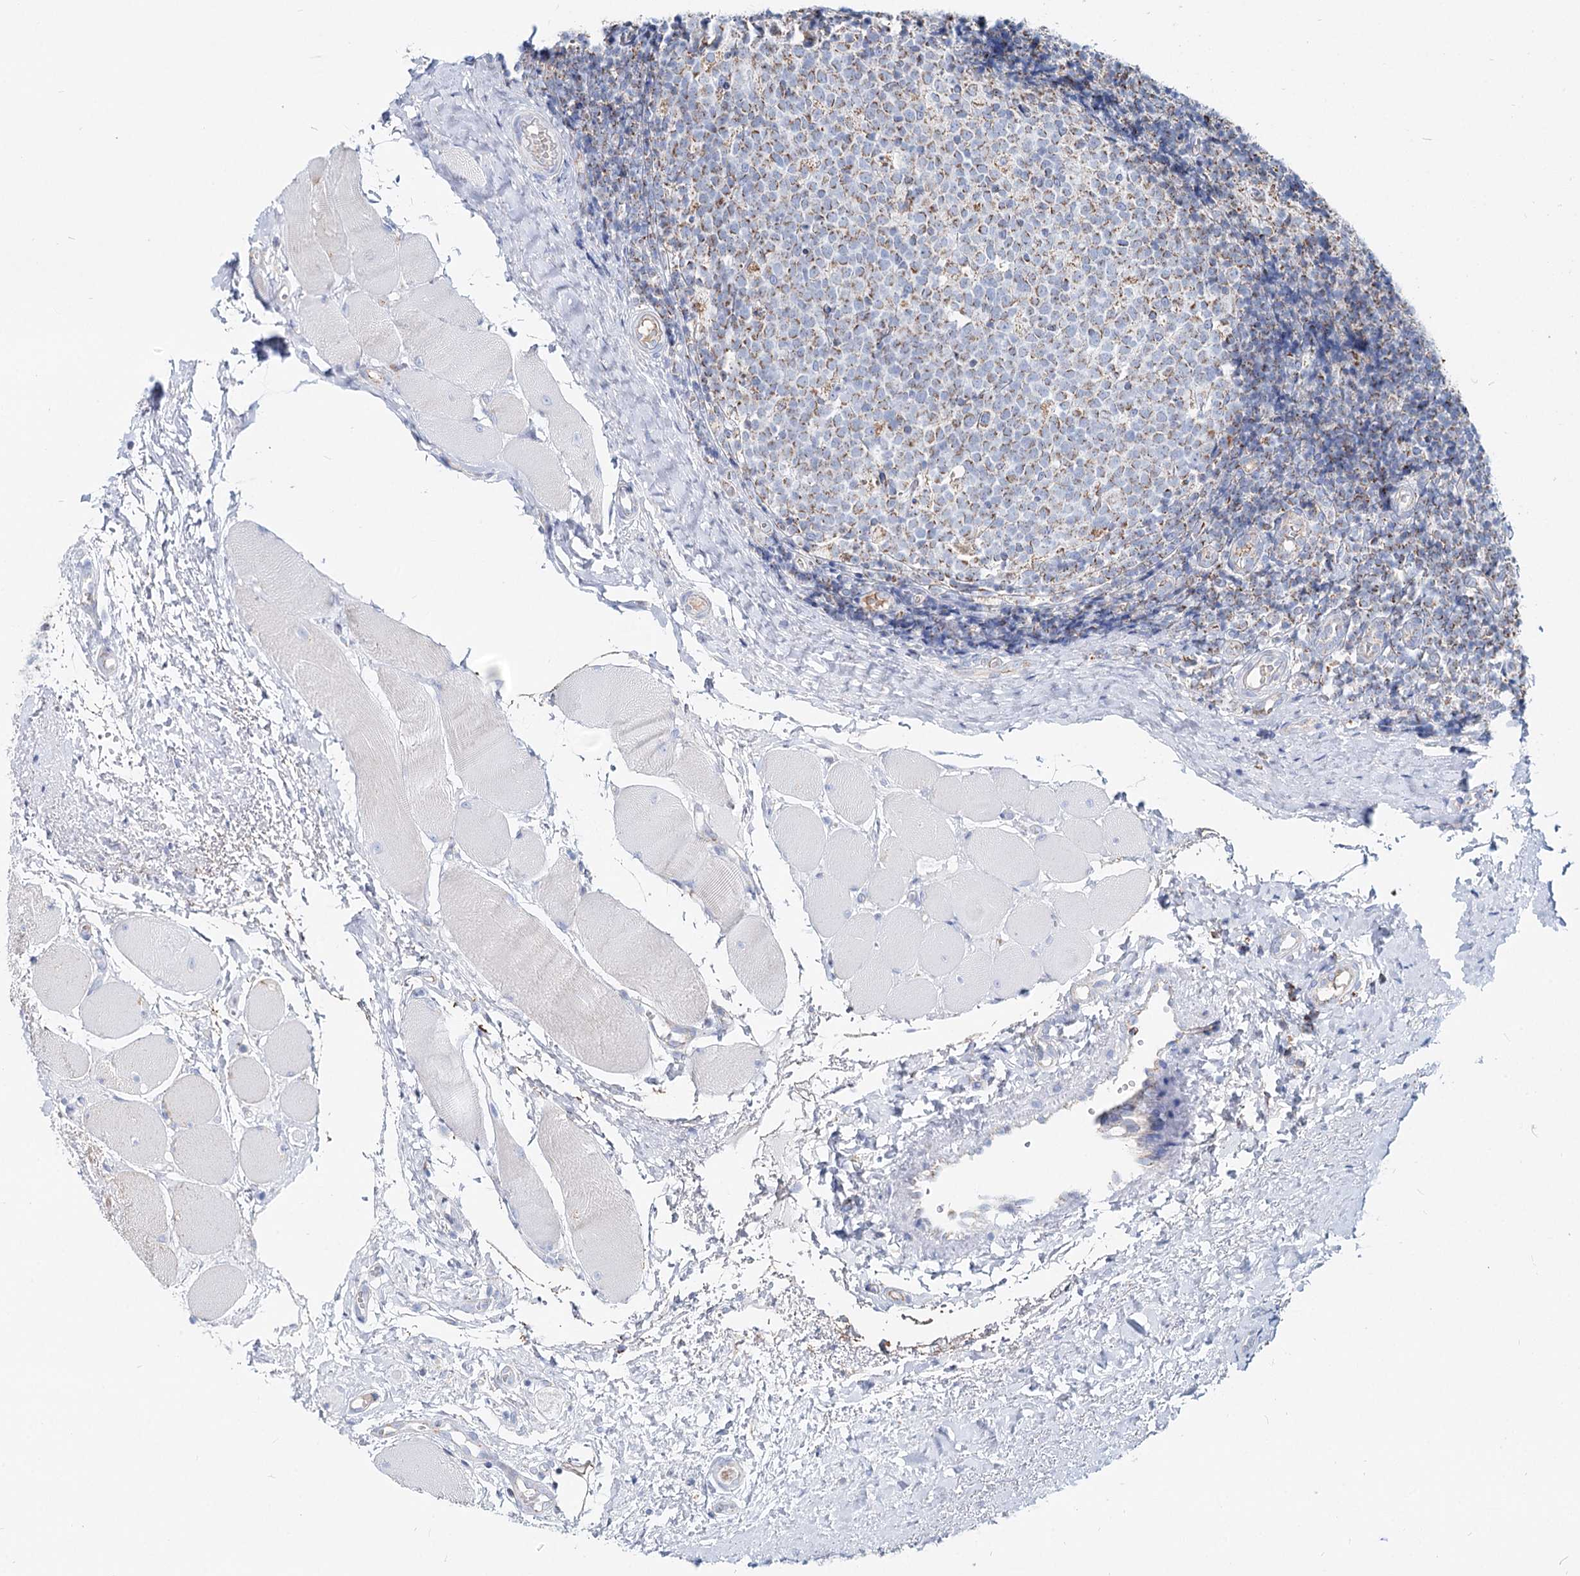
{"staining": {"intensity": "moderate", "quantity": "25%-75%", "location": "cytoplasmic/membranous"}, "tissue": "tonsil", "cell_type": "Germinal center cells", "image_type": "normal", "snomed": [{"axis": "morphology", "description": "Normal tissue, NOS"}, {"axis": "topography", "description": "Tonsil"}], "caption": "Immunohistochemical staining of normal human tonsil shows 25%-75% levels of moderate cytoplasmic/membranous protein expression in approximately 25%-75% of germinal center cells. (DAB = brown stain, brightfield microscopy at high magnification).", "gene": "MCCC2", "patient": {"sex": "female", "age": 19}}